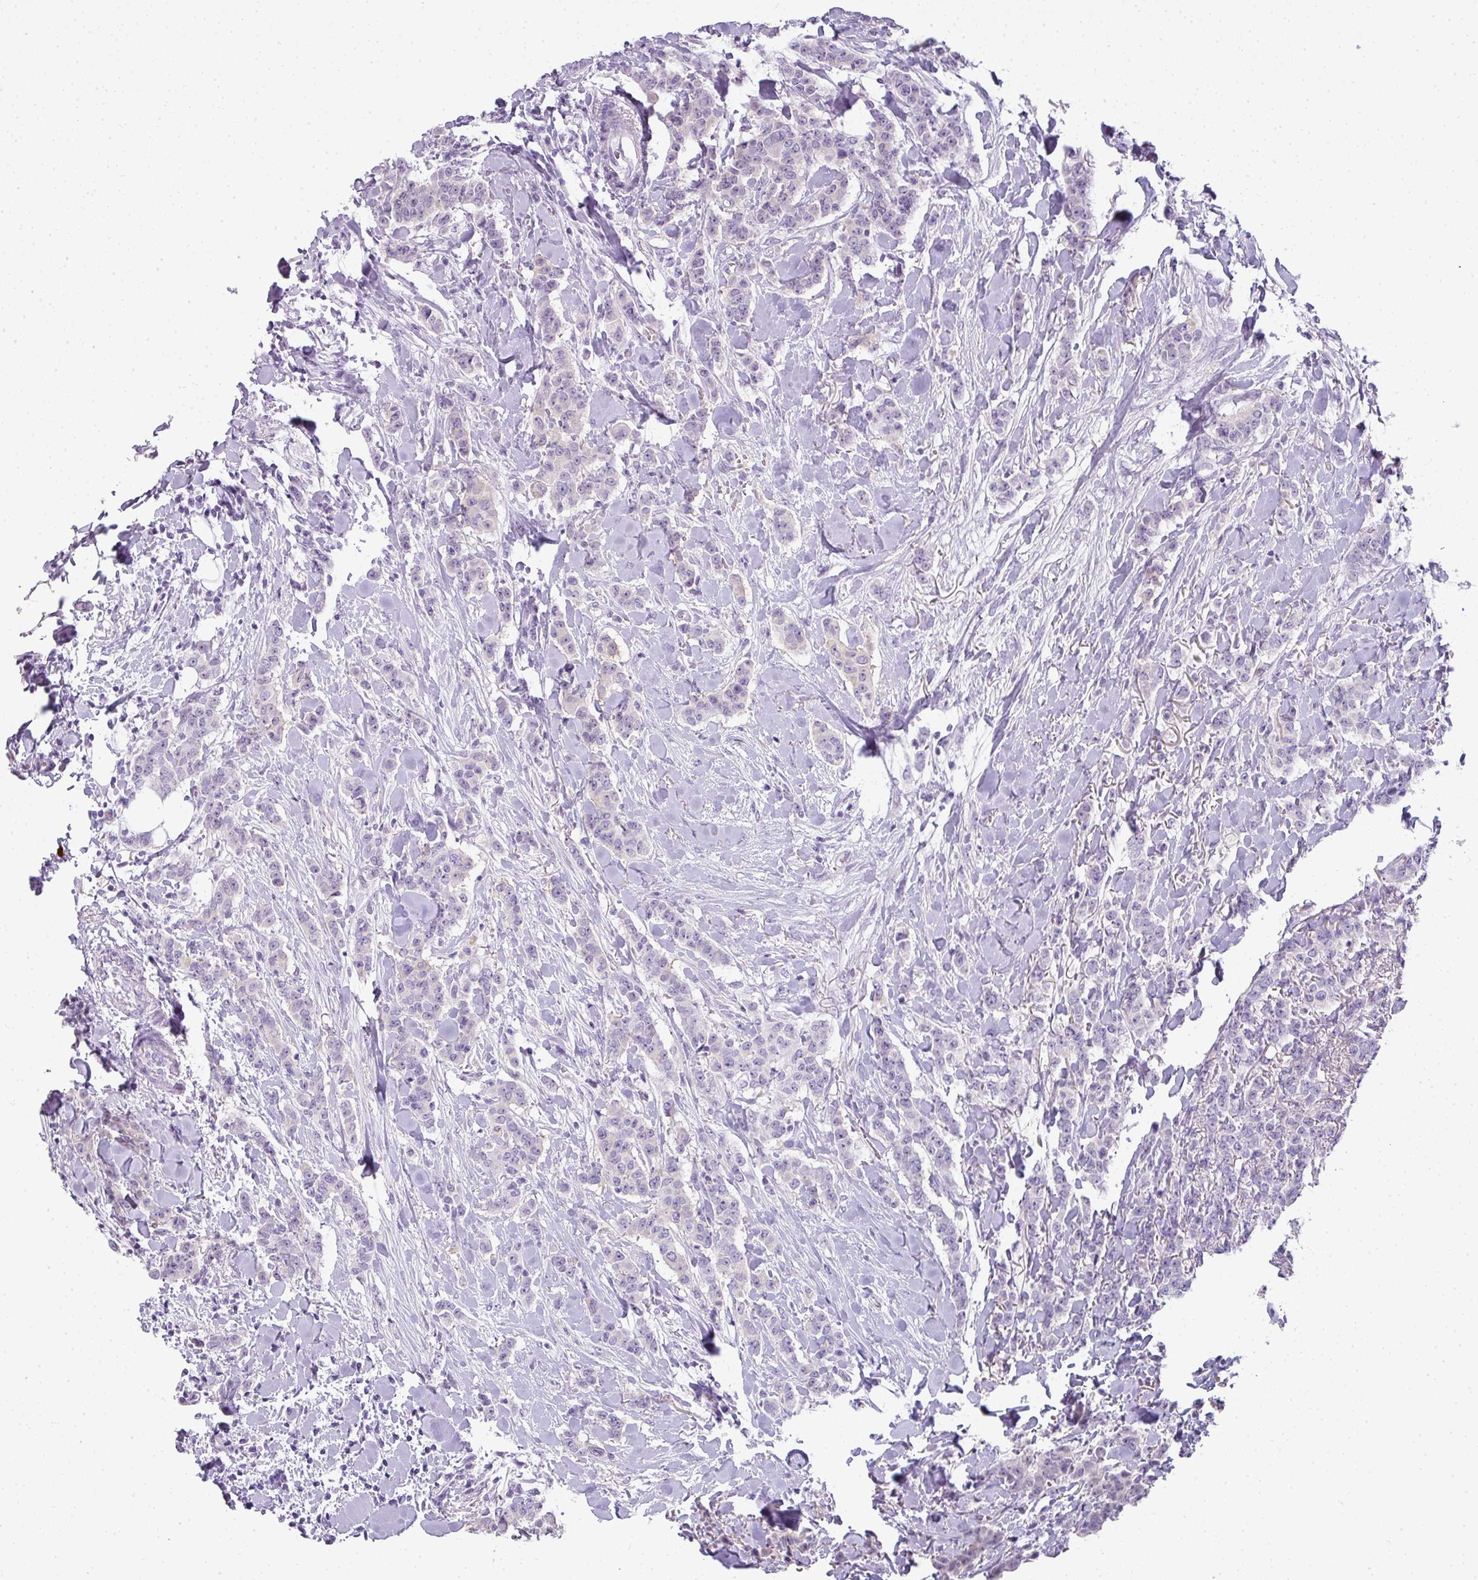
{"staining": {"intensity": "negative", "quantity": "none", "location": "none"}, "tissue": "breast cancer", "cell_type": "Tumor cells", "image_type": "cancer", "snomed": [{"axis": "morphology", "description": "Duct carcinoma"}, {"axis": "topography", "description": "Breast"}], "caption": "This is an immunohistochemistry histopathology image of breast intraductal carcinoma. There is no expression in tumor cells.", "gene": "RBMY1F", "patient": {"sex": "female", "age": 40}}